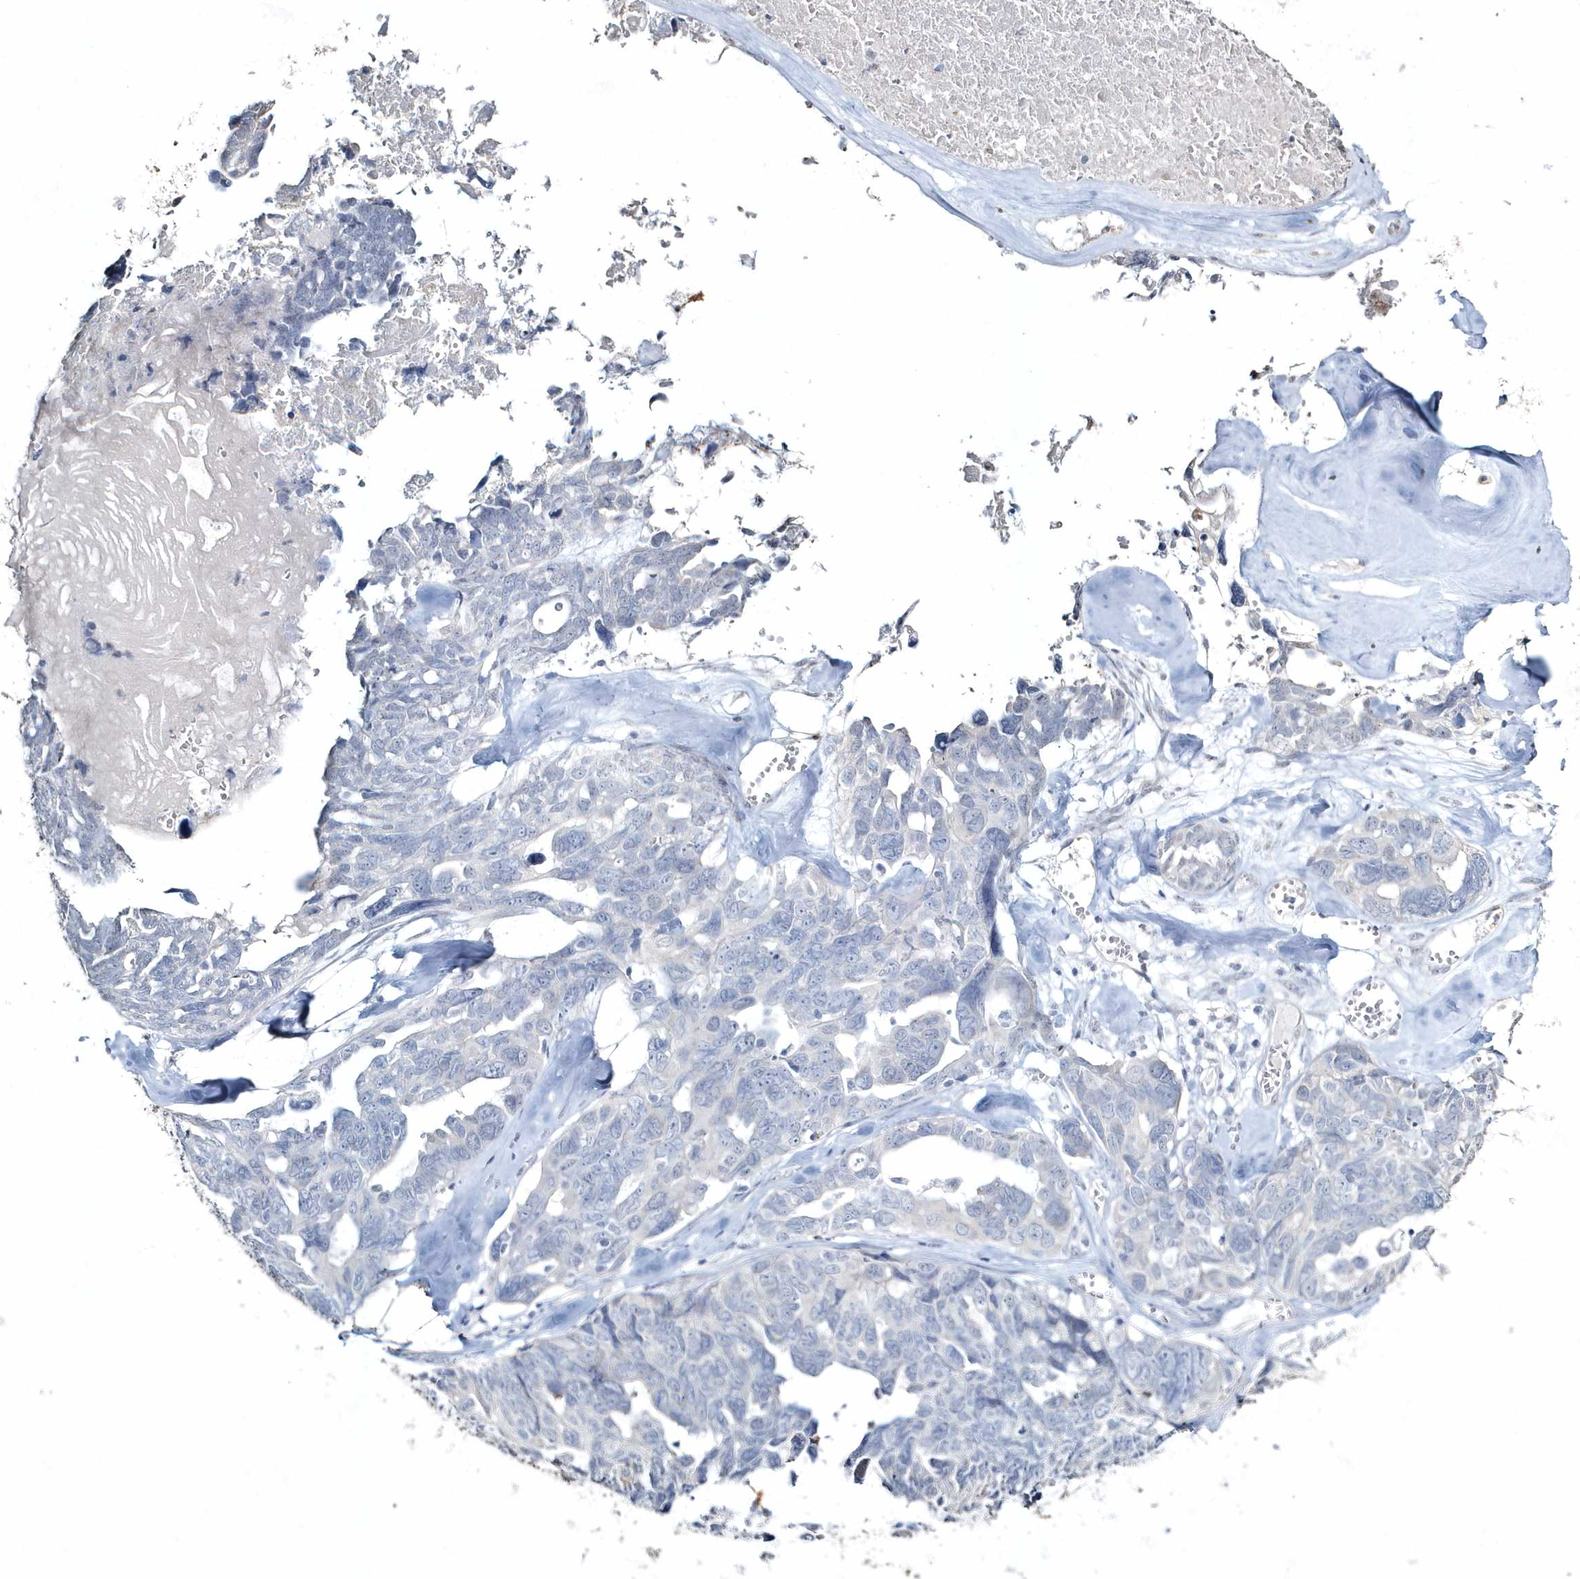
{"staining": {"intensity": "negative", "quantity": "none", "location": "none"}, "tissue": "ovarian cancer", "cell_type": "Tumor cells", "image_type": "cancer", "snomed": [{"axis": "morphology", "description": "Cystadenocarcinoma, serous, NOS"}, {"axis": "topography", "description": "Ovary"}], "caption": "This is an immunohistochemistry image of ovarian cancer (serous cystadenocarcinoma). There is no expression in tumor cells.", "gene": "MYOT", "patient": {"sex": "female", "age": 79}}